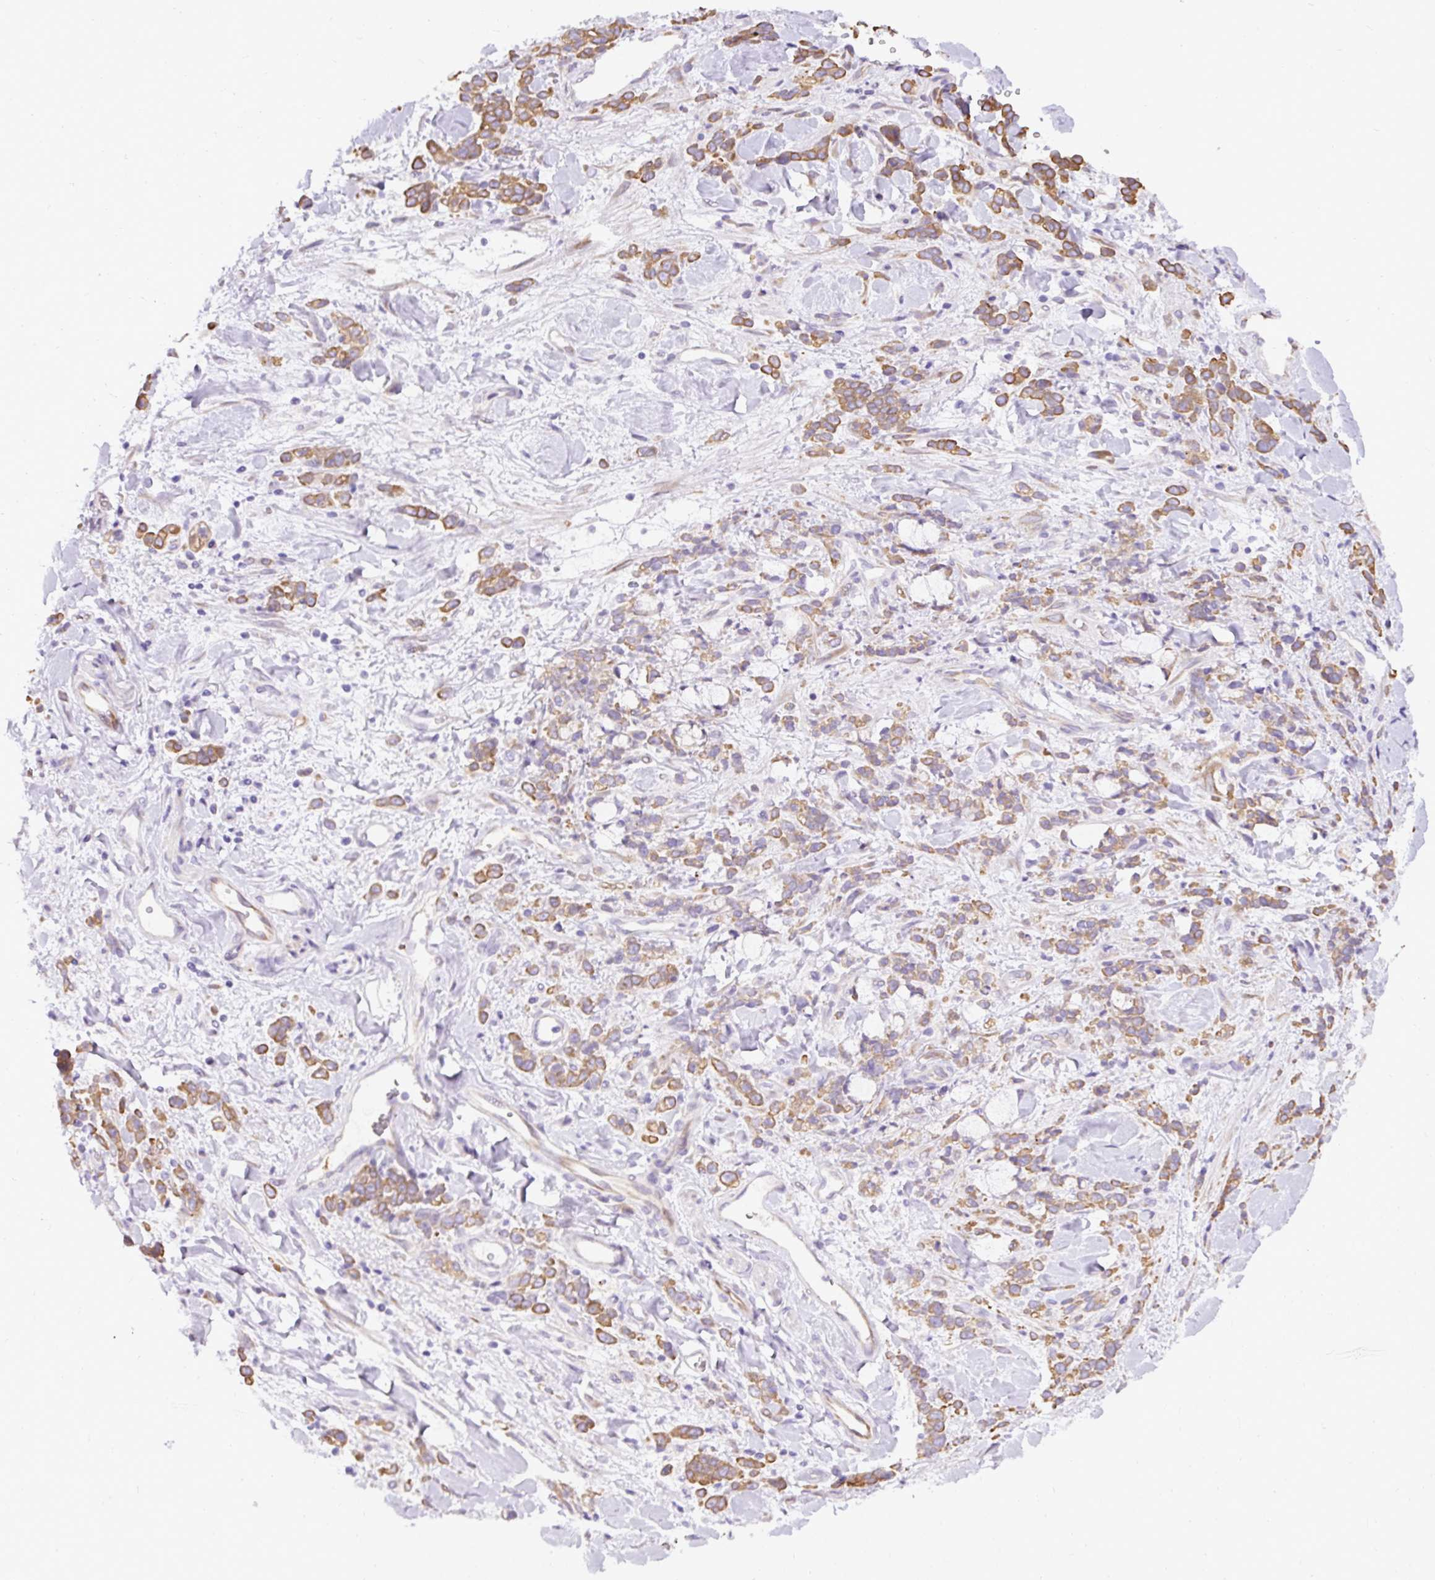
{"staining": {"intensity": "moderate", "quantity": ">75%", "location": "cytoplasmic/membranous"}, "tissue": "stomach cancer", "cell_type": "Tumor cells", "image_type": "cancer", "snomed": [{"axis": "morphology", "description": "Normal tissue, NOS"}, {"axis": "morphology", "description": "Adenocarcinoma, NOS"}, {"axis": "topography", "description": "Stomach"}], "caption": "IHC of human stomach cancer (adenocarcinoma) shows medium levels of moderate cytoplasmic/membranous positivity in approximately >75% of tumor cells. Using DAB (3,3'-diaminobenzidine) (brown) and hematoxylin (blue) stains, captured at high magnification using brightfield microscopy.", "gene": "FAM149A", "patient": {"sex": "male", "age": 82}}